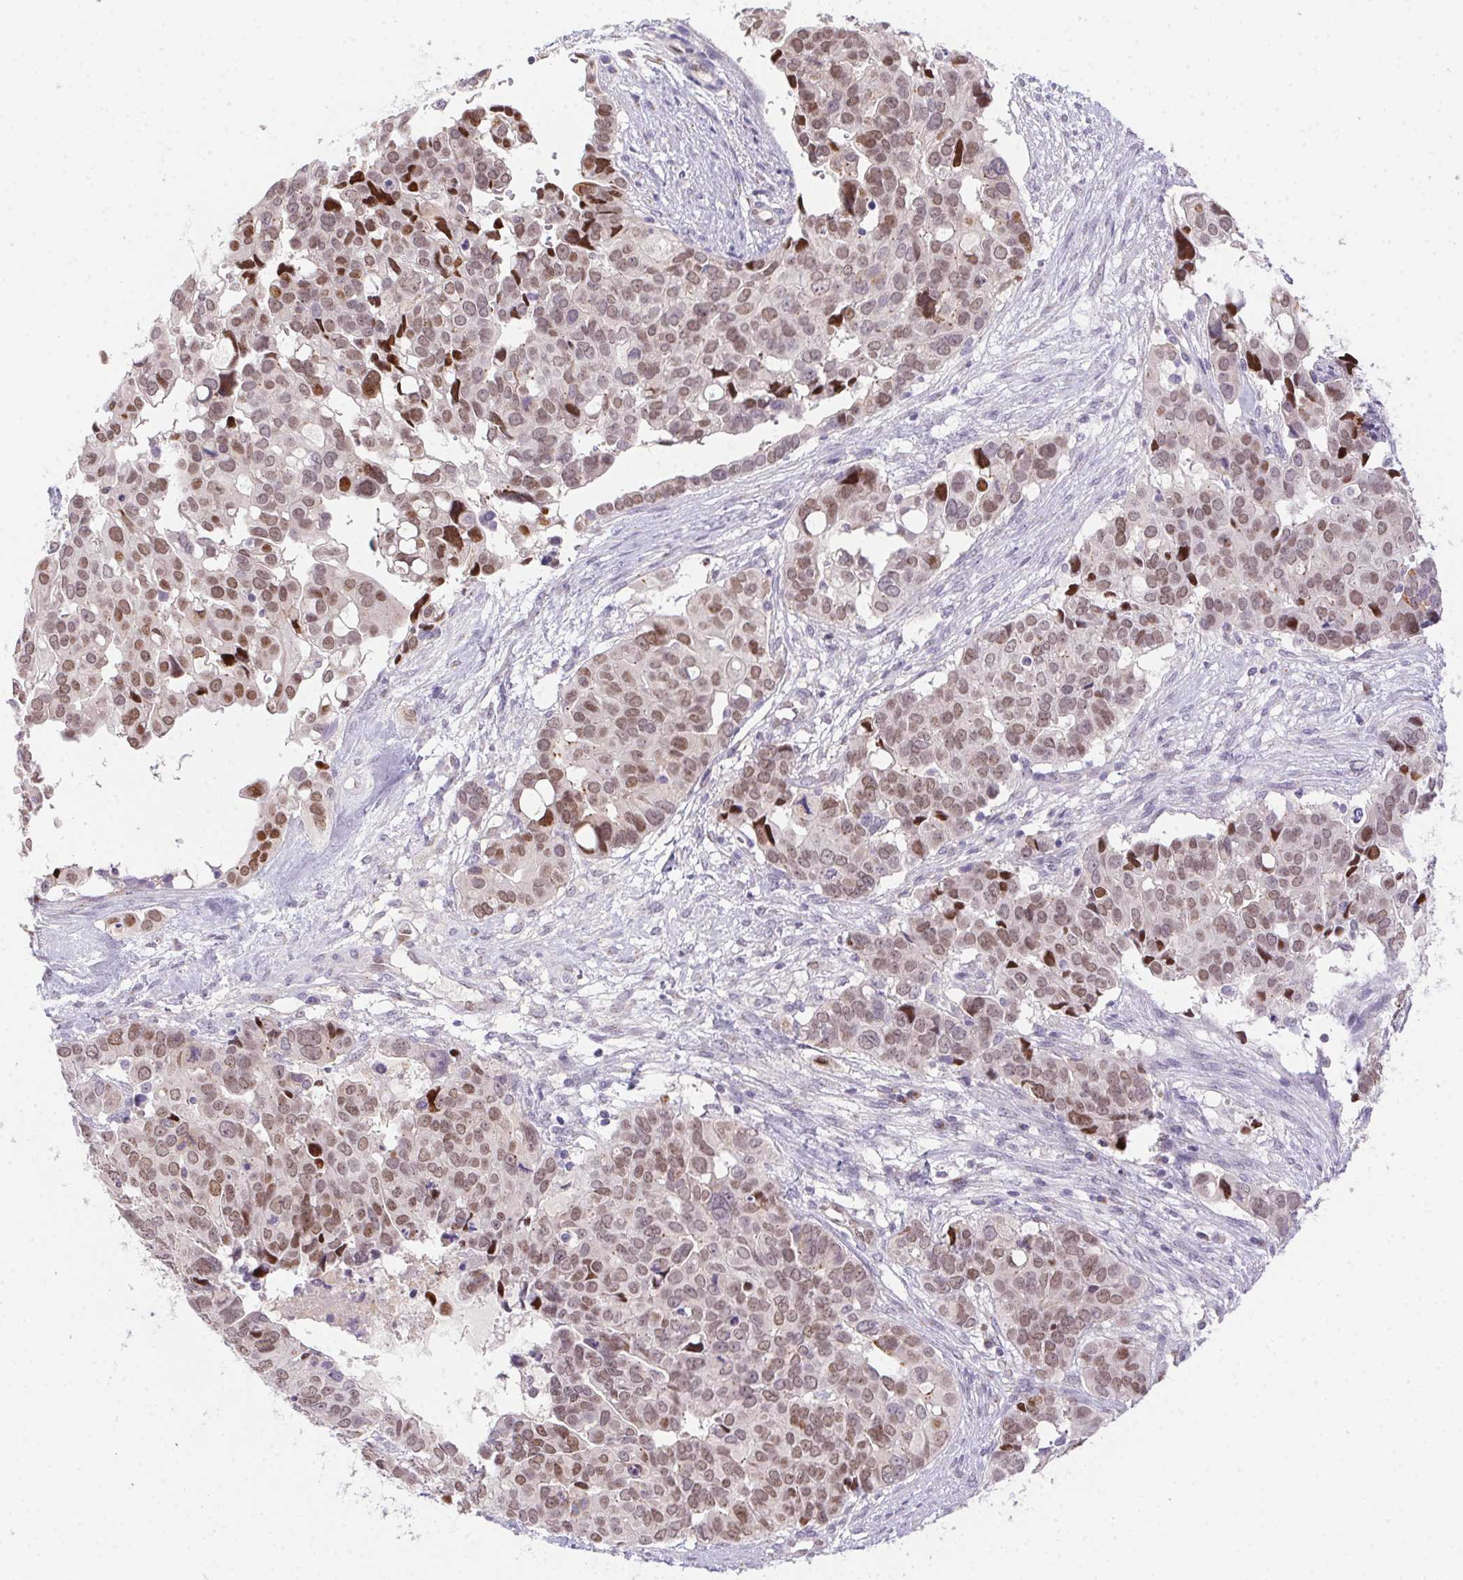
{"staining": {"intensity": "moderate", "quantity": "25%-75%", "location": "nuclear"}, "tissue": "ovarian cancer", "cell_type": "Tumor cells", "image_type": "cancer", "snomed": [{"axis": "morphology", "description": "Carcinoma, endometroid"}, {"axis": "topography", "description": "Ovary"}], "caption": "Ovarian endometroid carcinoma stained with a brown dye demonstrates moderate nuclear positive staining in approximately 25%-75% of tumor cells.", "gene": "SP9", "patient": {"sex": "female", "age": 78}}